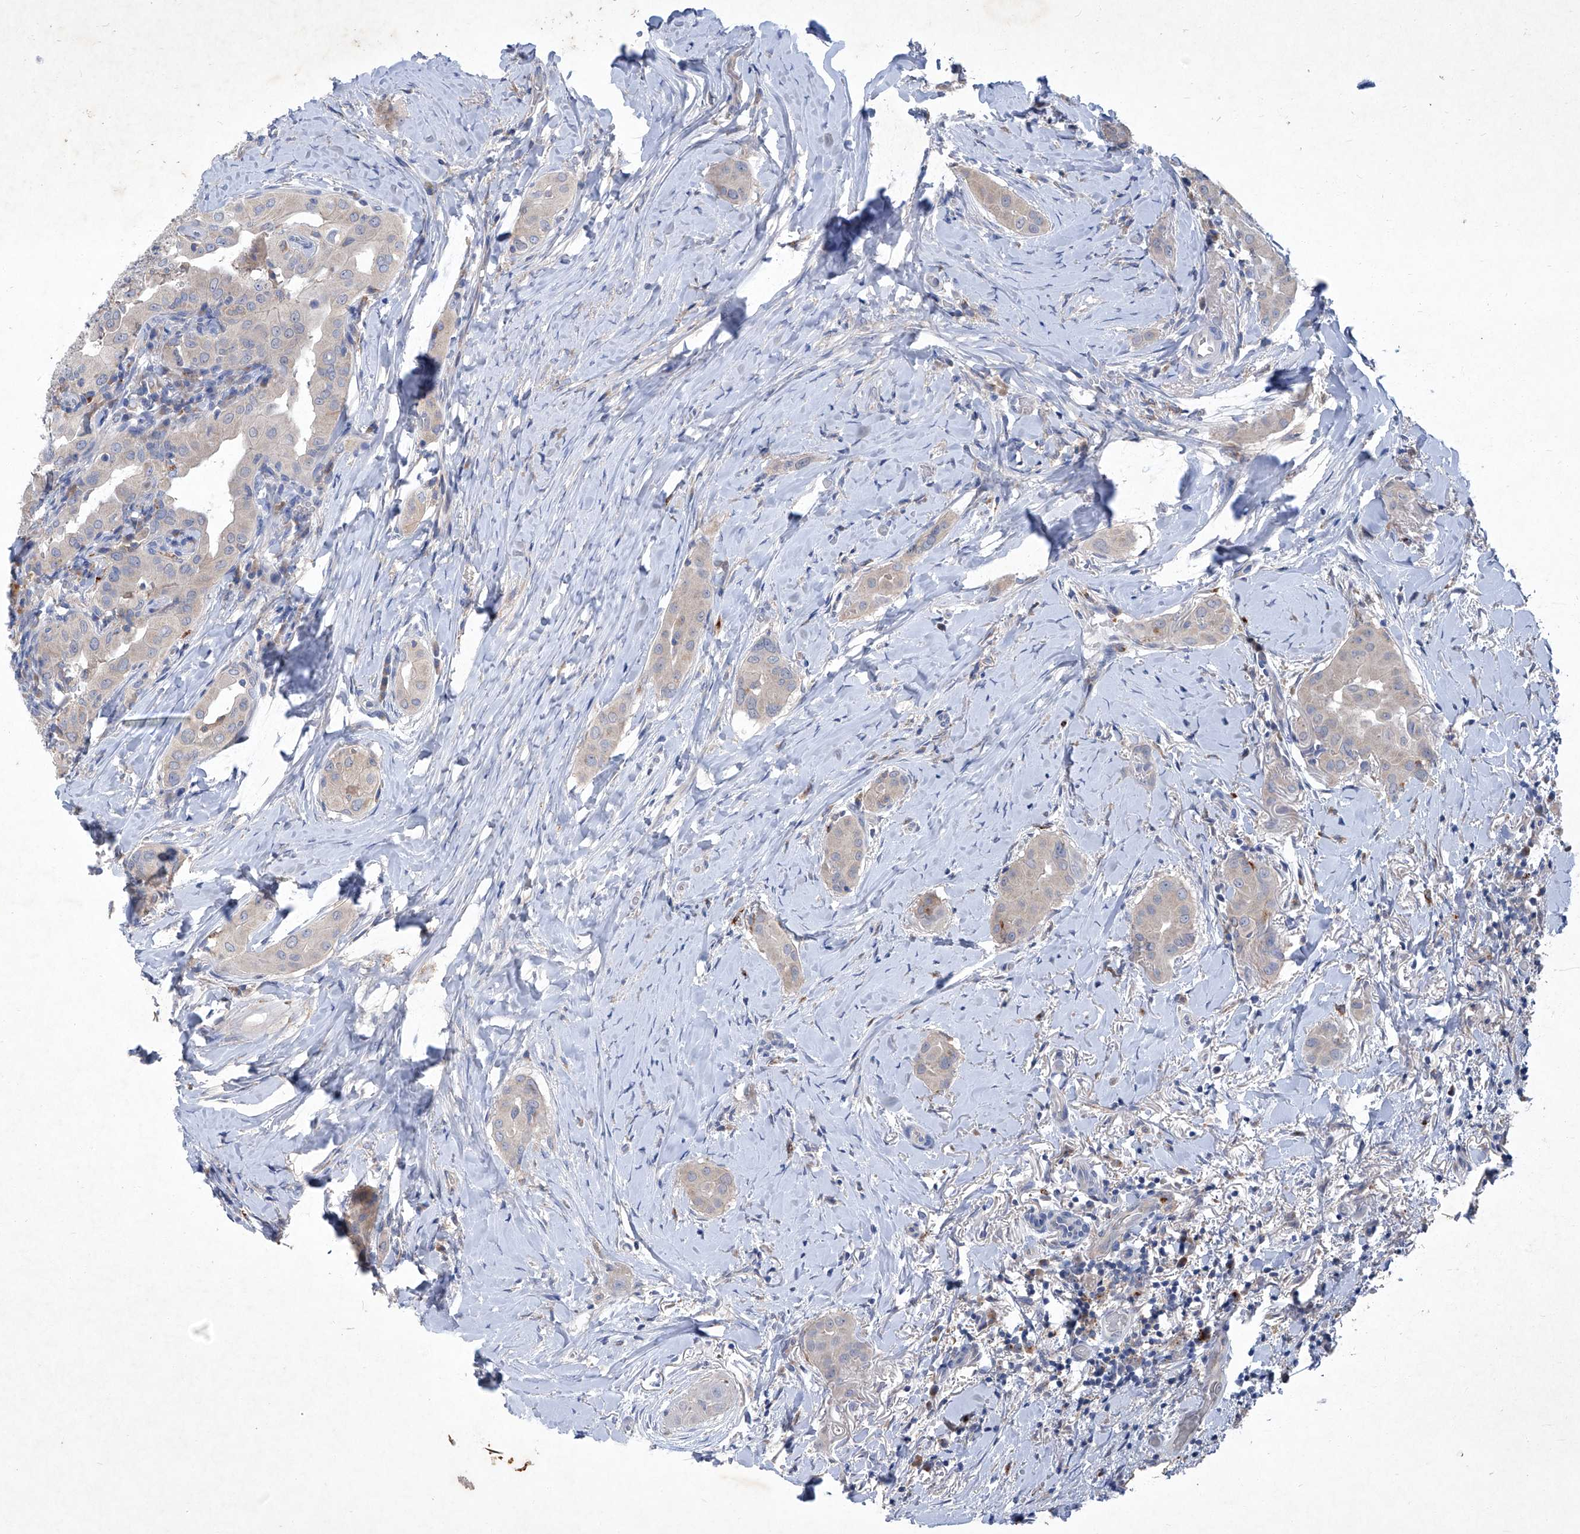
{"staining": {"intensity": "weak", "quantity": "<25%", "location": "cytoplasmic/membranous"}, "tissue": "thyroid cancer", "cell_type": "Tumor cells", "image_type": "cancer", "snomed": [{"axis": "morphology", "description": "Papillary adenocarcinoma, NOS"}, {"axis": "topography", "description": "Thyroid gland"}], "caption": "Immunohistochemical staining of papillary adenocarcinoma (thyroid) displays no significant staining in tumor cells.", "gene": "SBK2", "patient": {"sex": "male", "age": 33}}